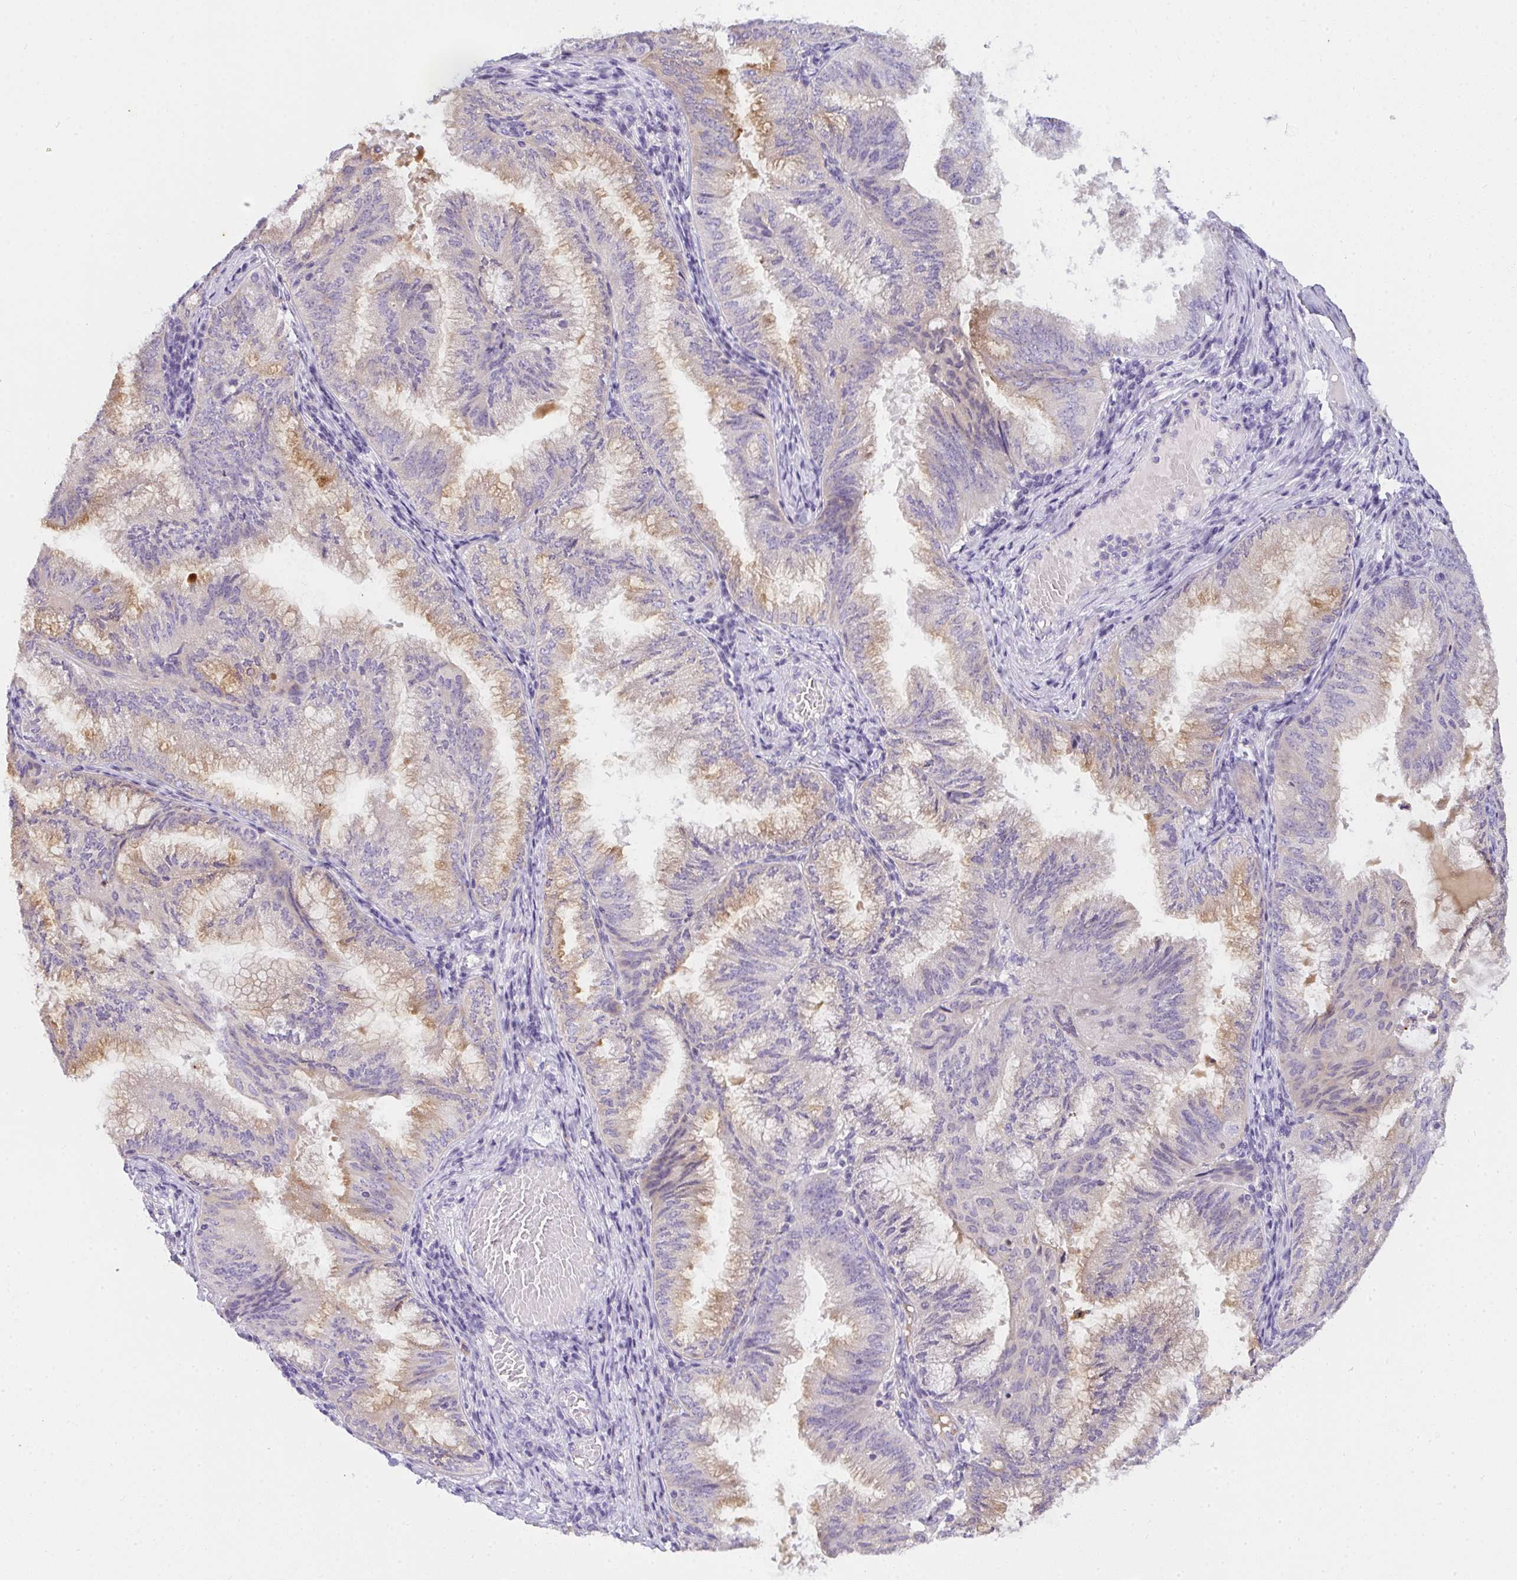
{"staining": {"intensity": "moderate", "quantity": "<25%", "location": "cytoplasmic/membranous"}, "tissue": "endometrial cancer", "cell_type": "Tumor cells", "image_type": "cancer", "snomed": [{"axis": "morphology", "description": "Adenocarcinoma, NOS"}, {"axis": "topography", "description": "Endometrium"}], "caption": "Moderate cytoplasmic/membranous protein staining is appreciated in about <25% of tumor cells in endometrial cancer (adenocarcinoma).", "gene": "COX7B", "patient": {"sex": "female", "age": 49}}